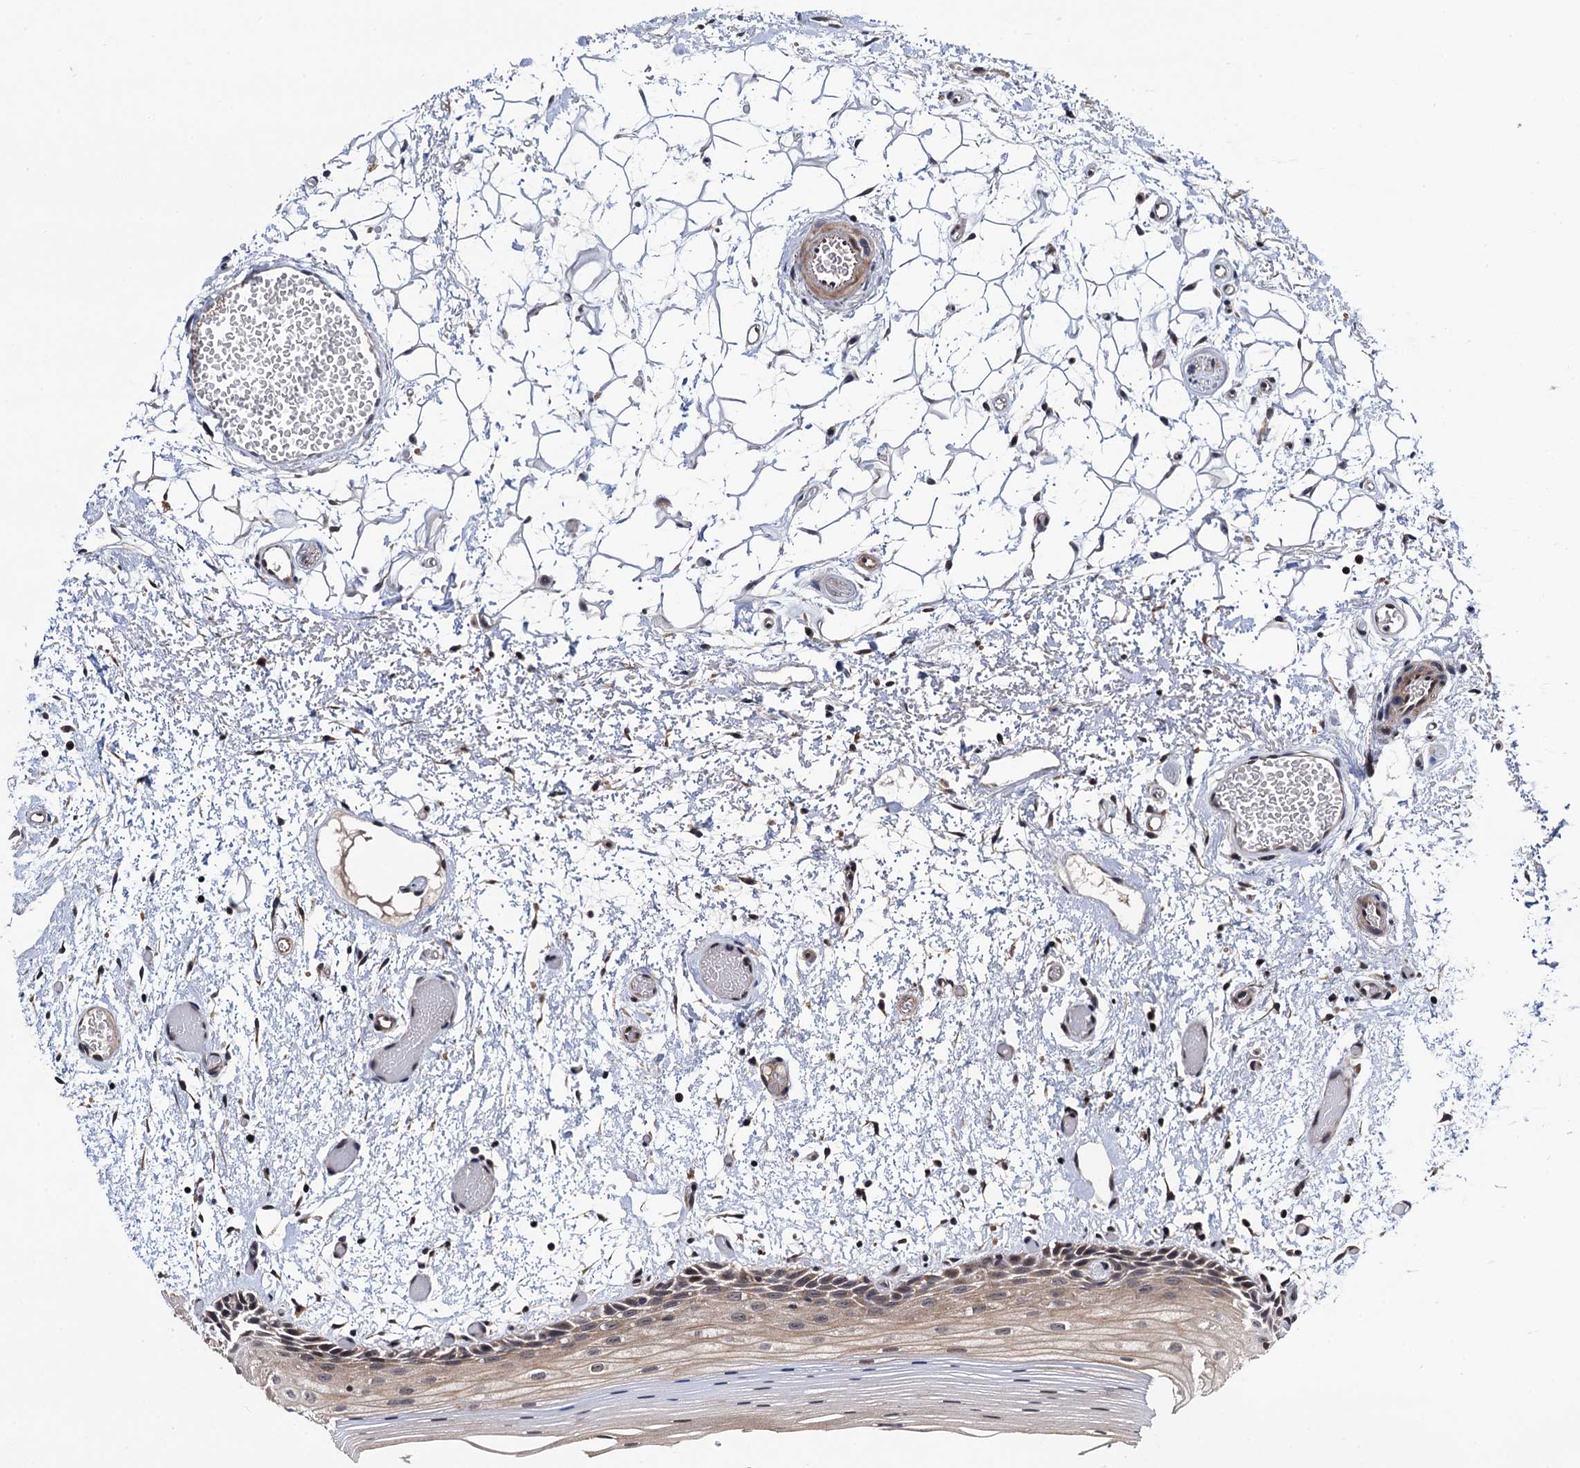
{"staining": {"intensity": "moderate", "quantity": ">75%", "location": "cytoplasmic/membranous,nuclear"}, "tissue": "oral mucosa", "cell_type": "Squamous epithelial cells", "image_type": "normal", "snomed": [{"axis": "morphology", "description": "Normal tissue, NOS"}, {"axis": "topography", "description": "Oral tissue"}], "caption": "An image showing moderate cytoplasmic/membranous,nuclear expression in approximately >75% of squamous epithelial cells in normal oral mucosa, as visualized by brown immunohistochemical staining.", "gene": "NAA16", "patient": {"sex": "male", "age": 52}}